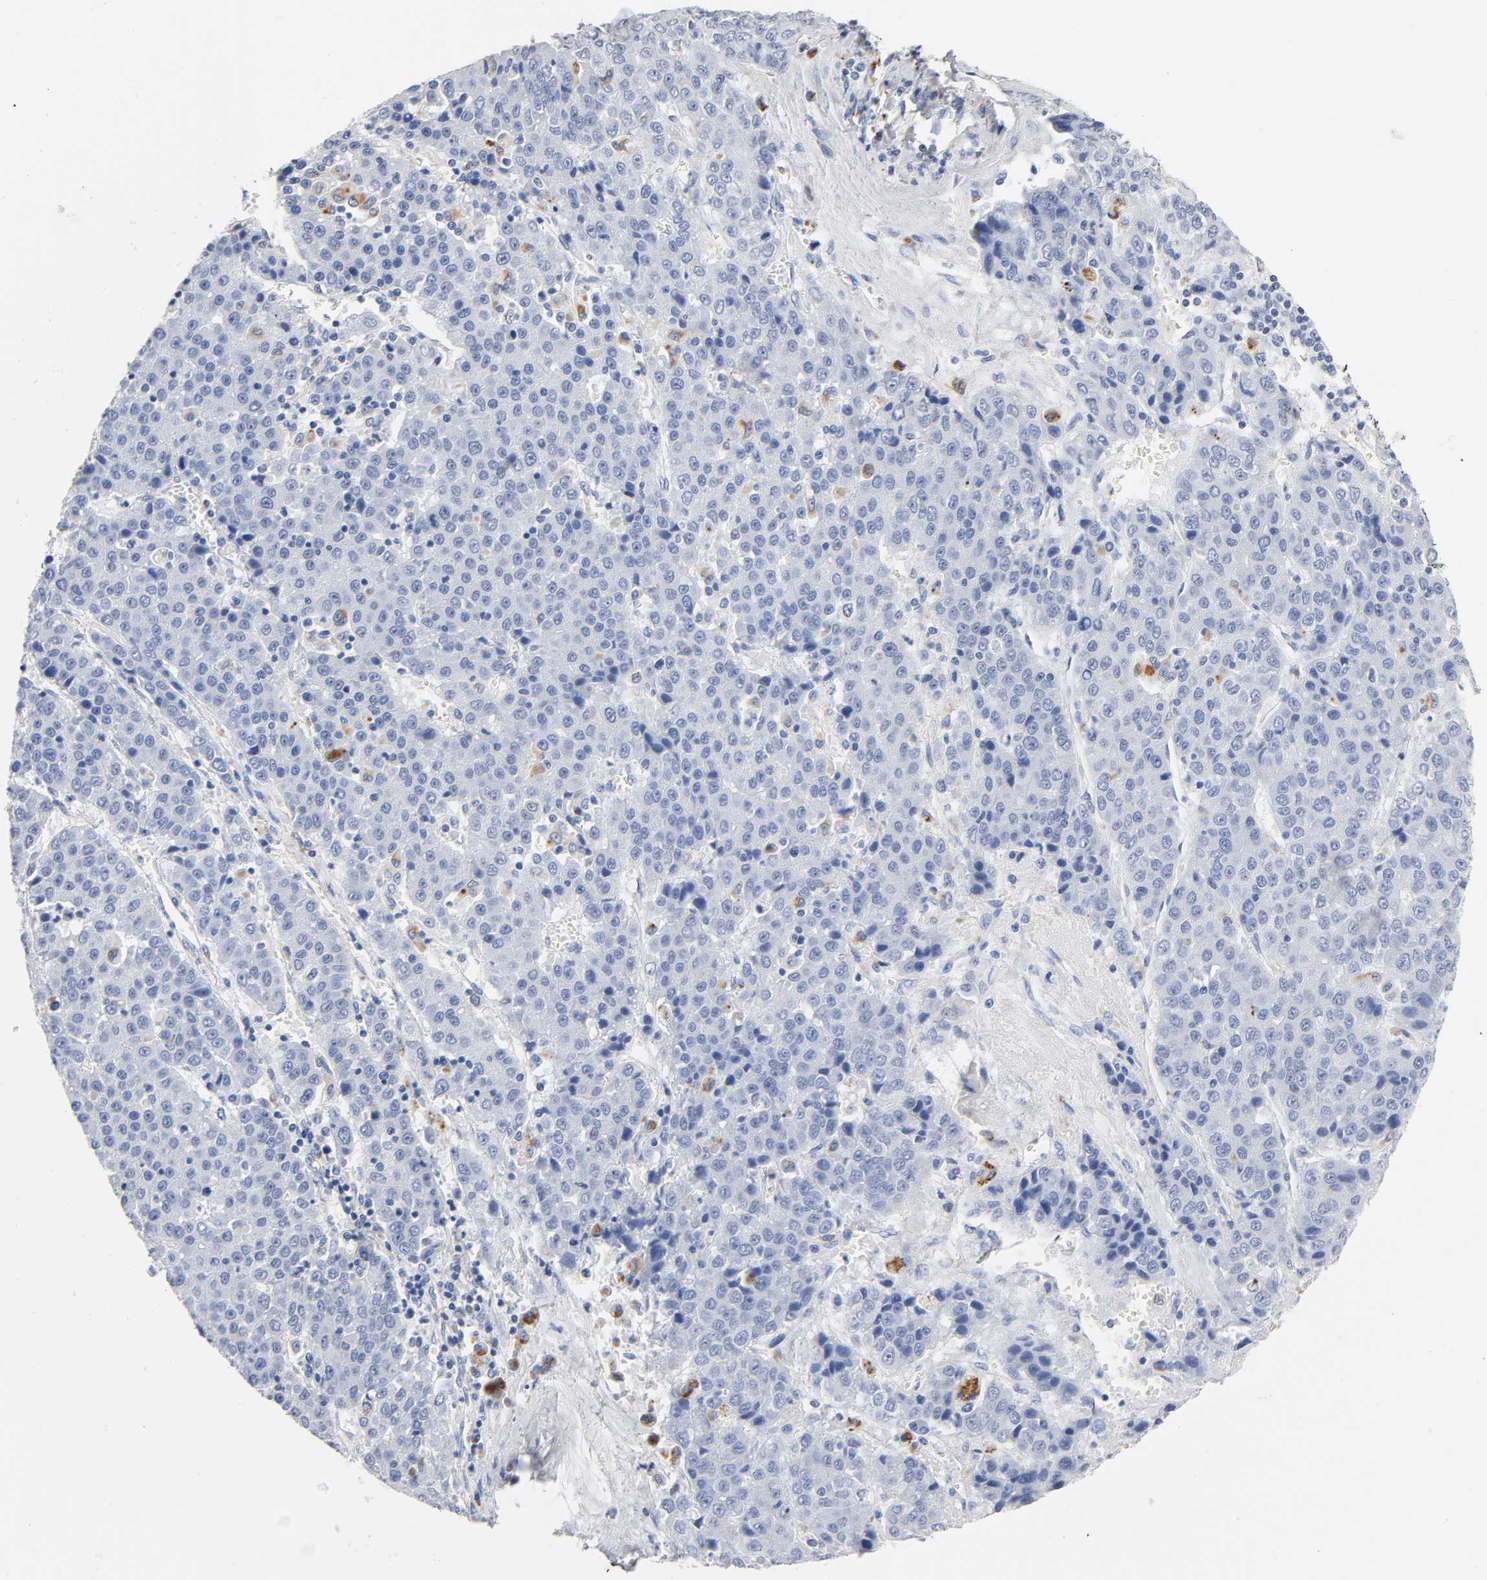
{"staining": {"intensity": "negative", "quantity": "none", "location": "none"}, "tissue": "liver cancer", "cell_type": "Tumor cells", "image_type": "cancer", "snomed": [{"axis": "morphology", "description": "Carcinoma, Hepatocellular, NOS"}, {"axis": "topography", "description": "Liver"}], "caption": "DAB (3,3'-diaminobenzidine) immunohistochemical staining of liver hepatocellular carcinoma displays no significant expression in tumor cells.", "gene": "PLP1", "patient": {"sex": "female", "age": 53}}